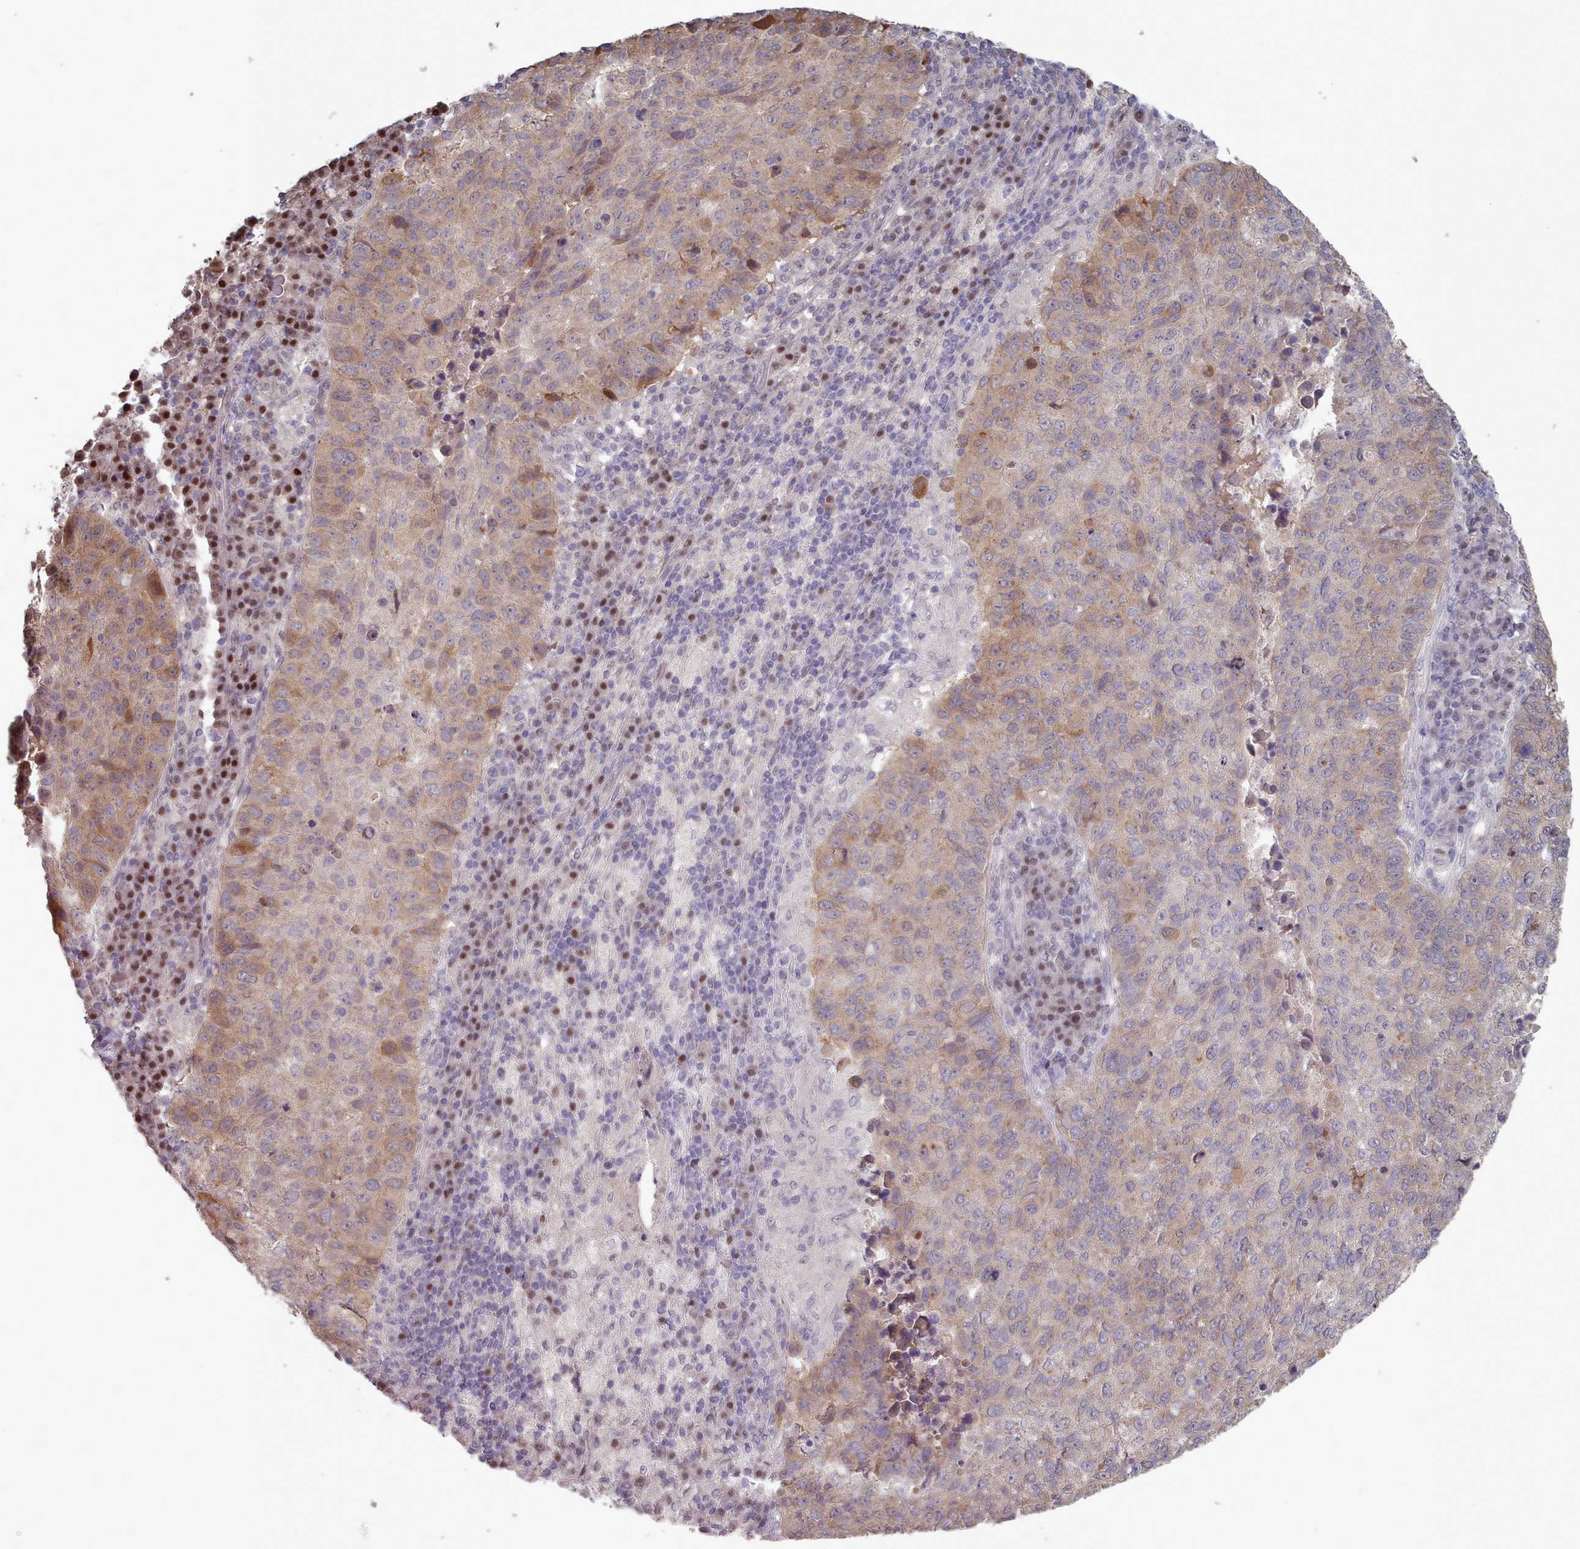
{"staining": {"intensity": "moderate", "quantity": "<25%", "location": "cytoplasmic/membranous"}, "tissue": "lung cancer", "cell_type": "Tumor cells", "image_type": "cancer", "snomed": [{"axis": "morphology", "description": "Squamous cell carcinoma, NOS"}, {"axis": "topography", "description": "Lung"}], "caption": "This image displays immunohistochemistry staining of lung cancer (squamous cell carcinoma), with low moderate cytoplasmic/membranous staining in approximately <25% of tumor cells.", "gene": "ERCC6L", "patient": {"sex": "male", "age": 73}}